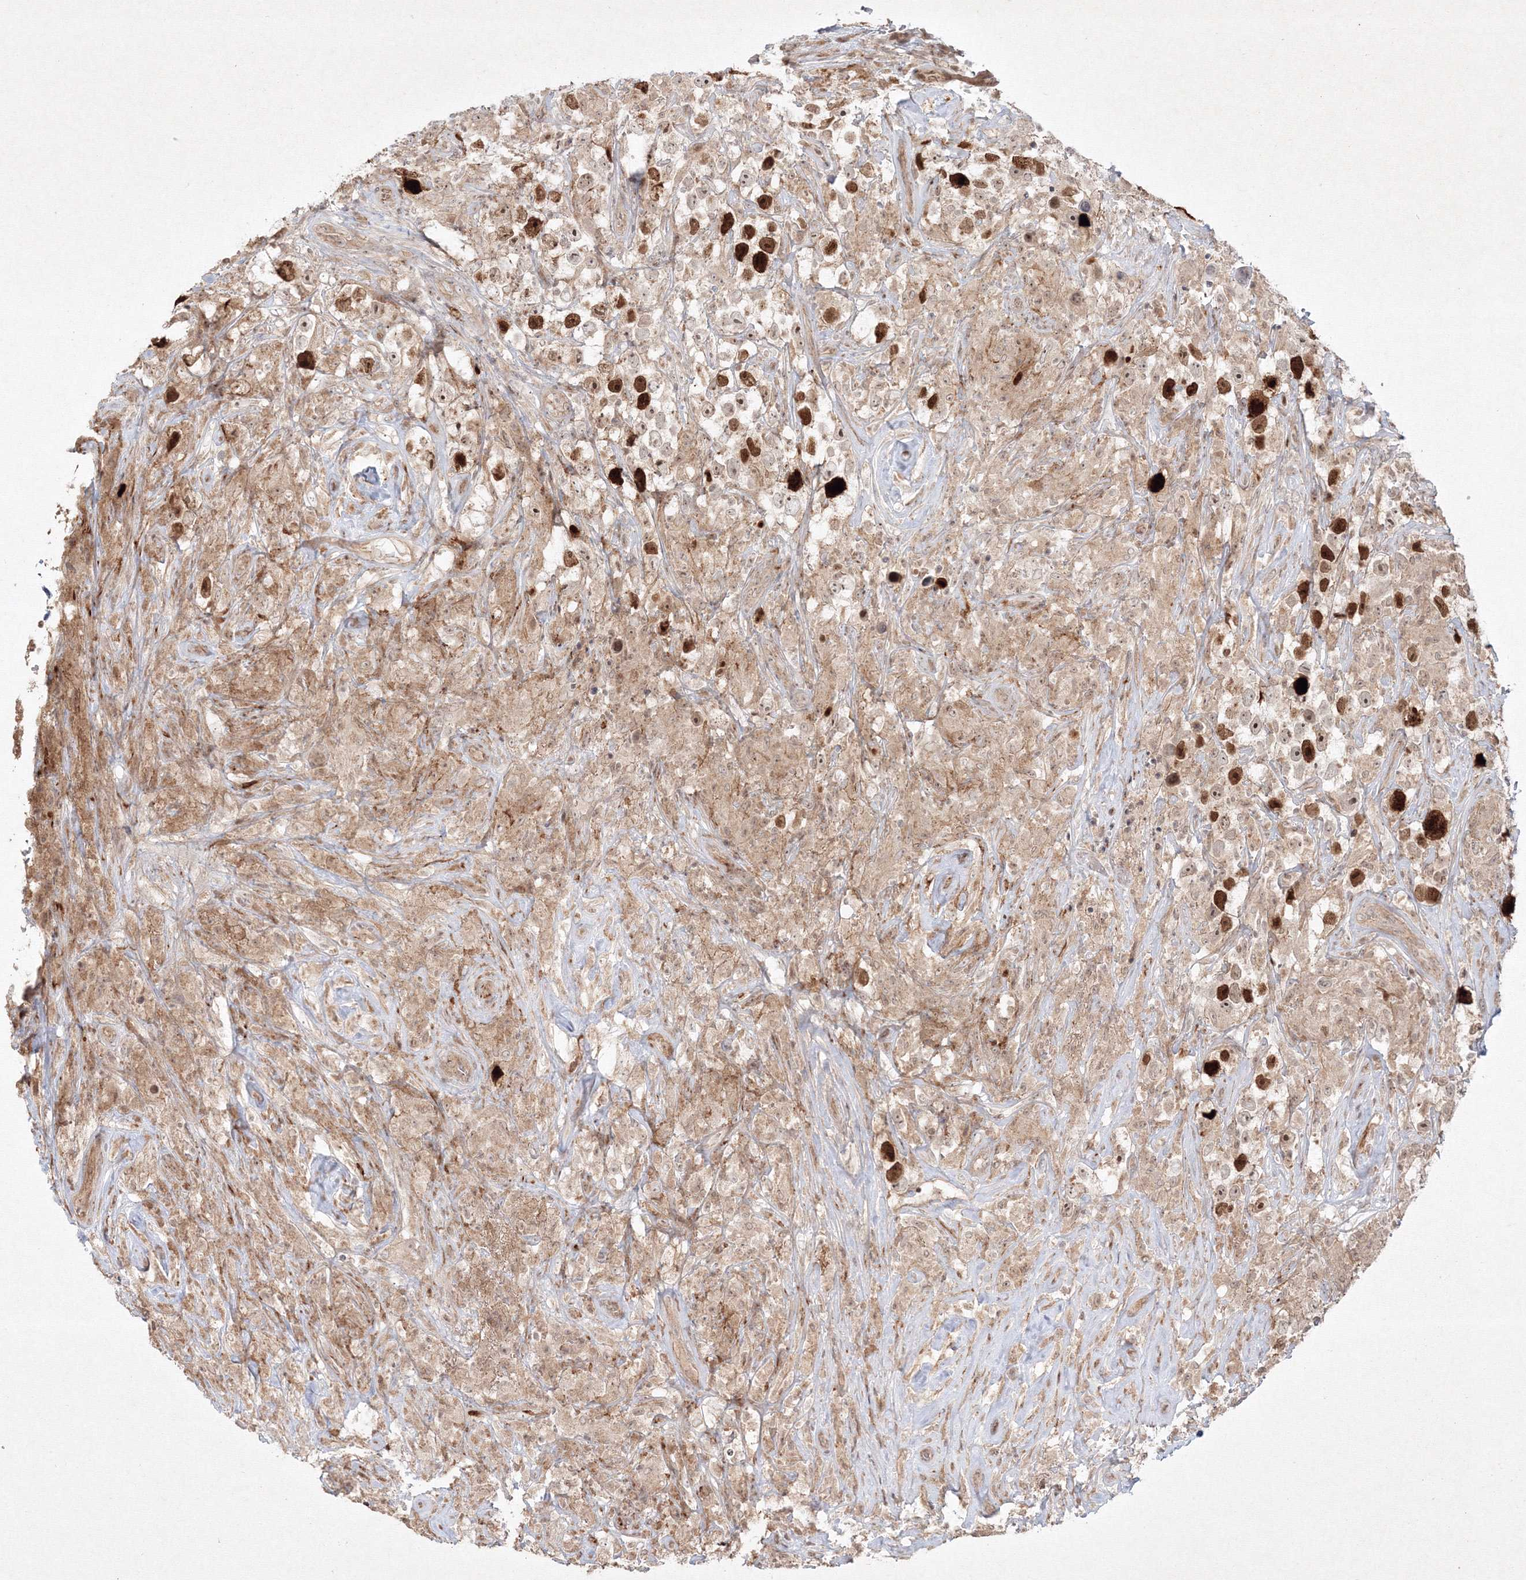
{"staining": {"intensity": "strong", "quantity": "25%-75%", "location": "nuclear"}, "tissue": "testis cancer", "cell_type": "Tumor cells", "image_type": "cancer", "snomed": [{"axis": "morphology", "description": "Seminoma, NOS"}, {"axis": "topography", "description": "Testis"}], "caption": "Testis cancer (seminoma) was stained to show a protein in brown. There is high levels of strong nuclear positivity in about 25%-75% of tumor cells.", "gene": "KIF20A", "patient": {"sex": "male", "age": 49}}